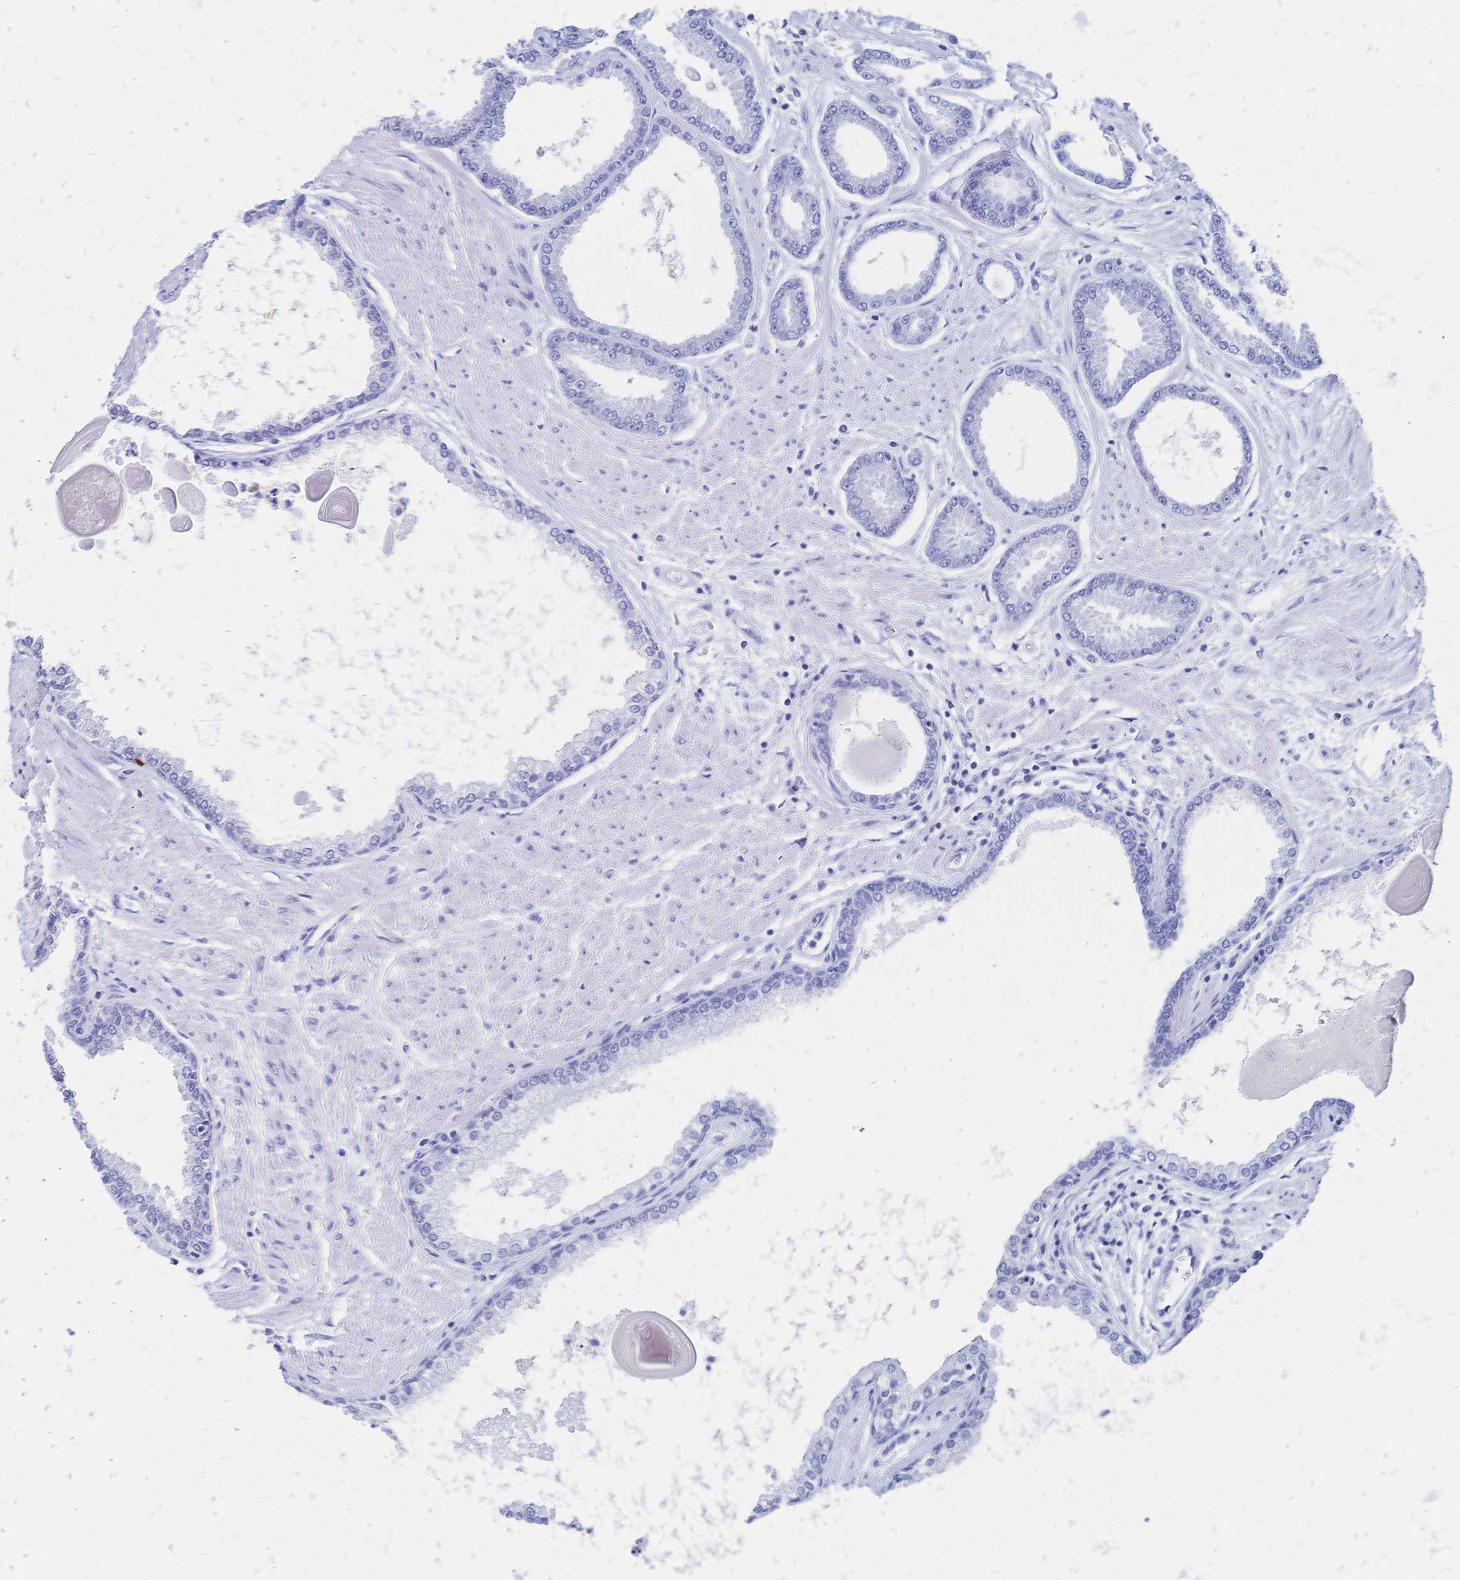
{"staining": {"intensity": "negative", "quantity": "none", "location": "none"}, "tissue": "prostate cancer", "cell_type": "Tumor cells", "image_type": "cancer", "snomed": [{"axis": "morphology", "description": "Adenocarcinoma, Low grade"}, {"axis": "topography", "description": "Prostate"}], "caption": "Immunohistochemistry of prostate cancer (adenocarcinoma (low-grade)) displays no expression in tumor cells.", "gene": "SLC5A1", "patient": {"sex": "male", "age": 67}}